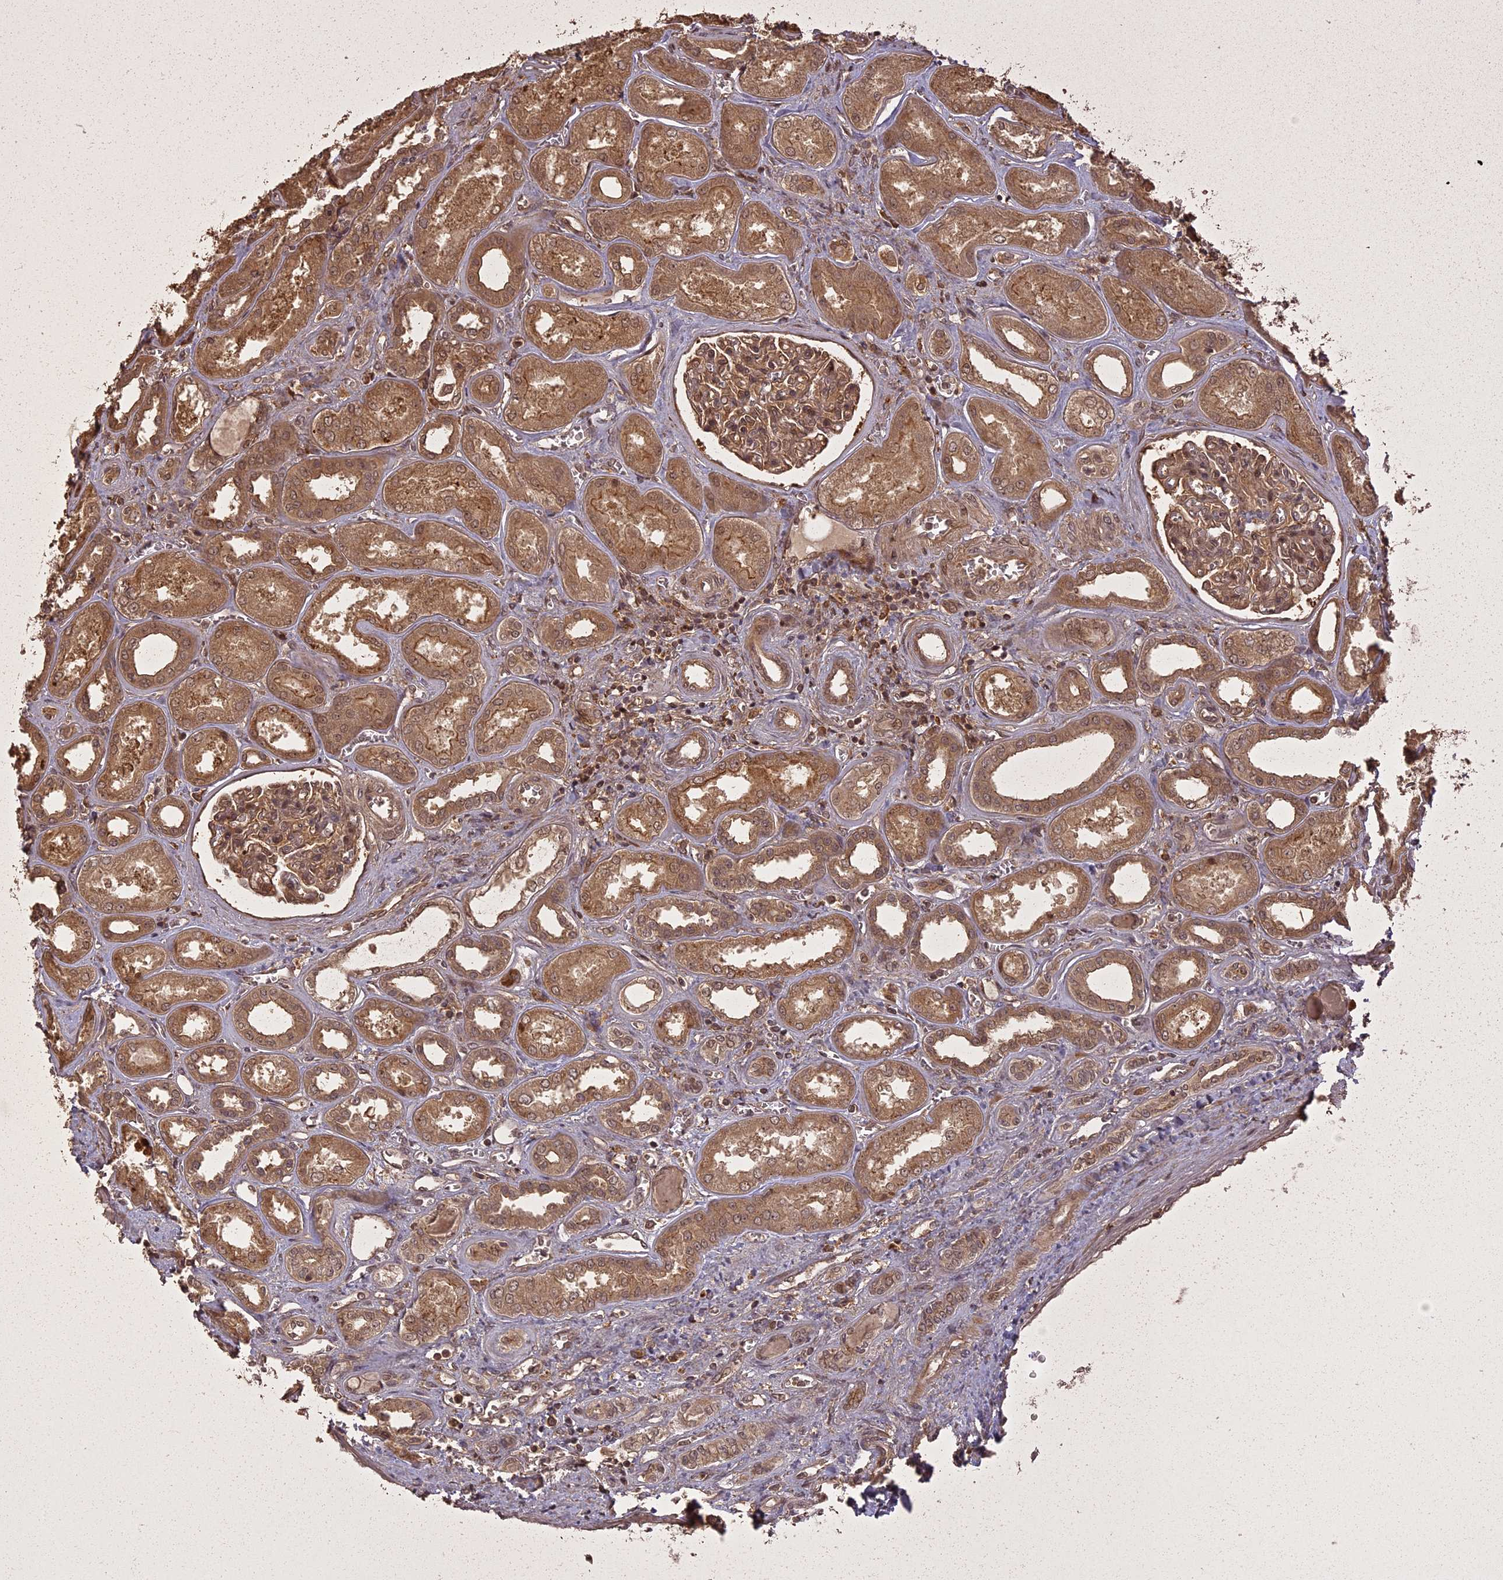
{"staining": {"intensity": "moderate", "quantity": ">75%", "location": "cytoplasmic/membranous,nuclear"}, "tissue": "kidney", "cell_type": "Cells in glomeruli", "image_type": "normal", "snomed": [{"axis": "morphology", "description": "Normal tissue, NOS"}, {"axis": "morphology", "description": "Adenocarcinoma, NOS"}, {"axis": "topography", "description": "Kidney"}], "caption": "A brown stain shows moderate cytoplasmic/membranous,nuclear positivity of a protein in cells in glomeruli of benign human kidney.", "gene": "LIN37", "patient": {"sex": "female", "age": 68}}